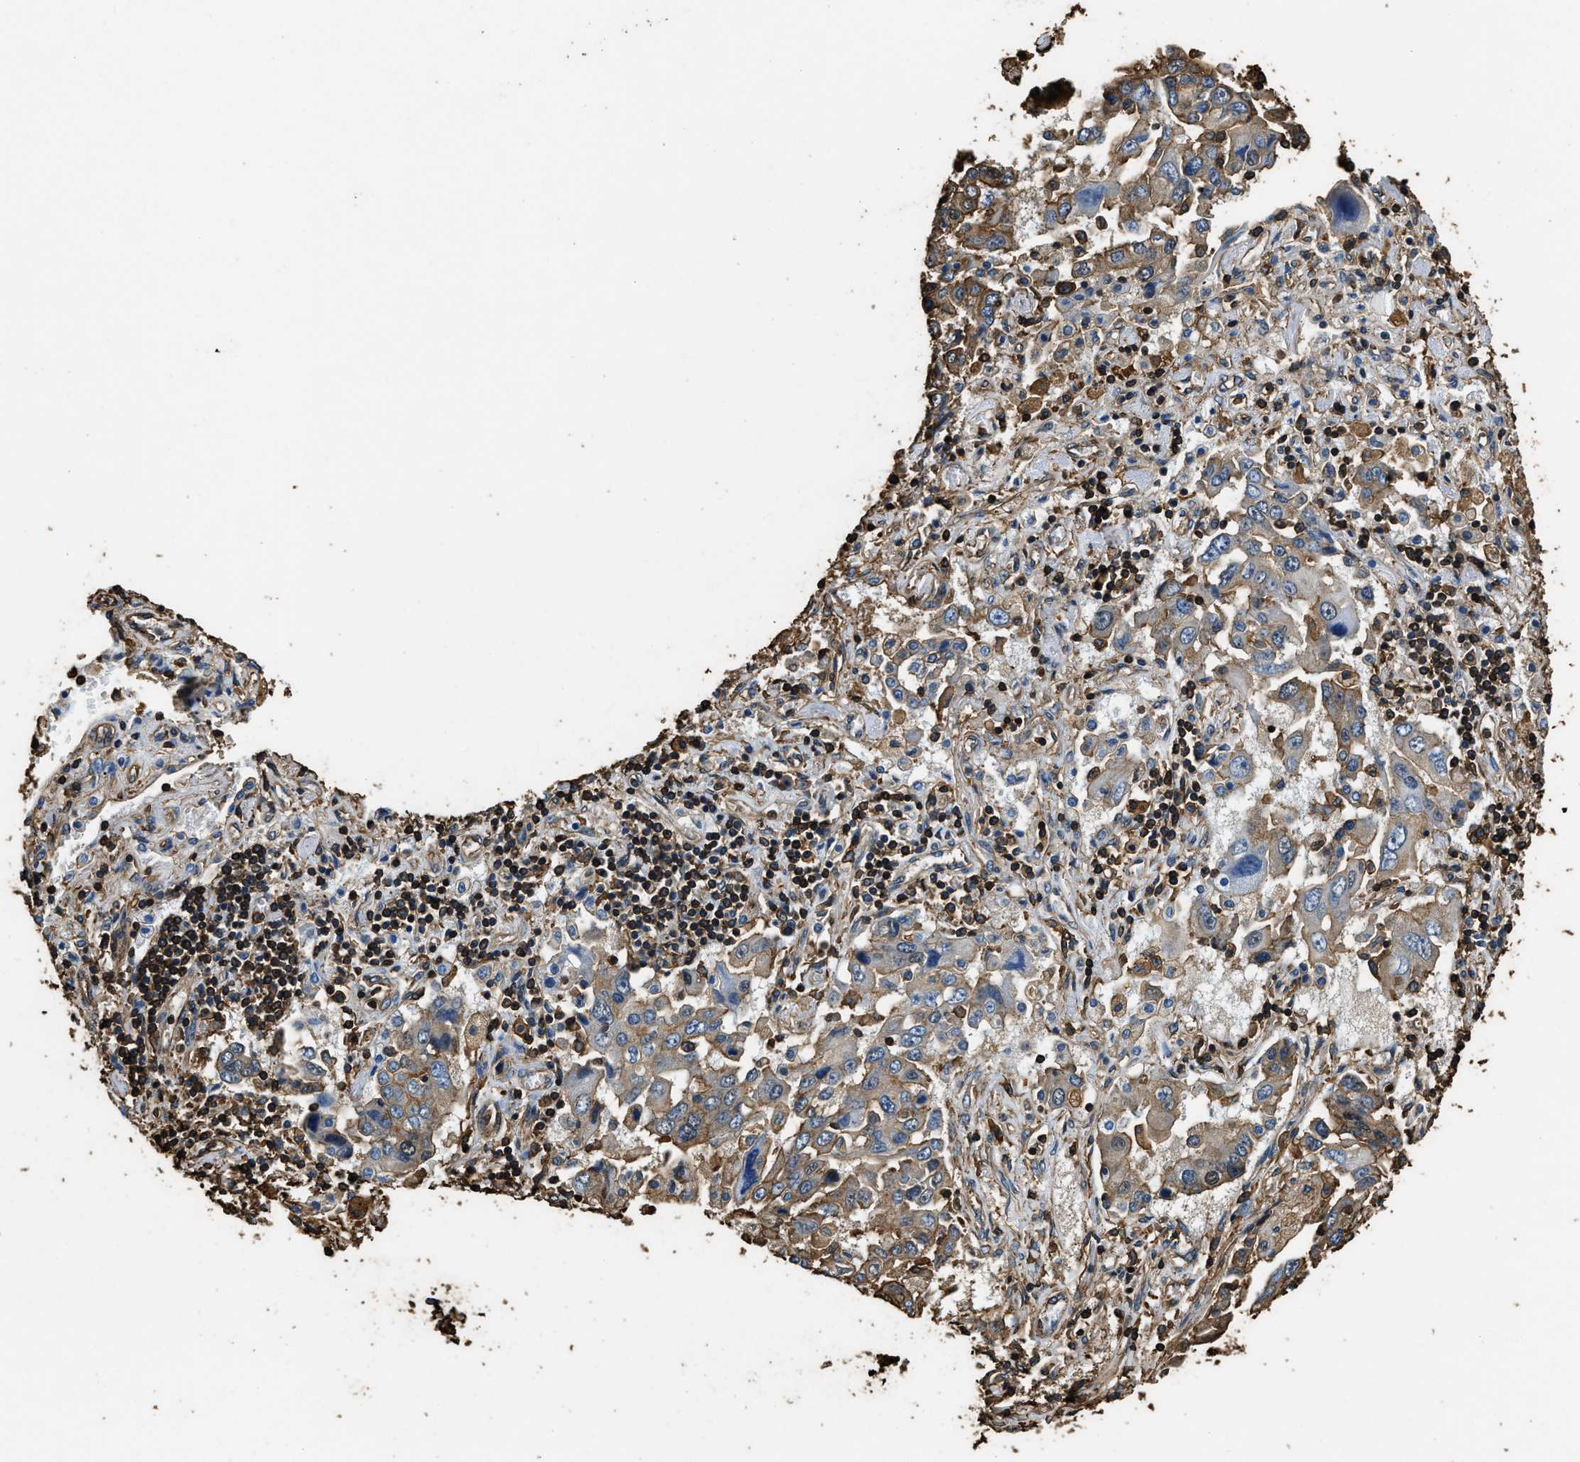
{"staining": {"intensity": "moderate", "quantity": ">75%", "location": "cytoplasmic/membranous"}, "tissue": "lung cancer", "cell_type": "Tumor cells", "image_type": "cancer", "snomed": [{"axis": "morphology", "description": "Adenocarcinoma, NOS"}, {"axis": "topography", "description": "Lung"}], "caption": "Human lung adenocarcinoma stained with a protein marker reveals moderate staining in tumor cells.", "gene": "ACCS", "patient": {"sex": "female", "age": 65}}